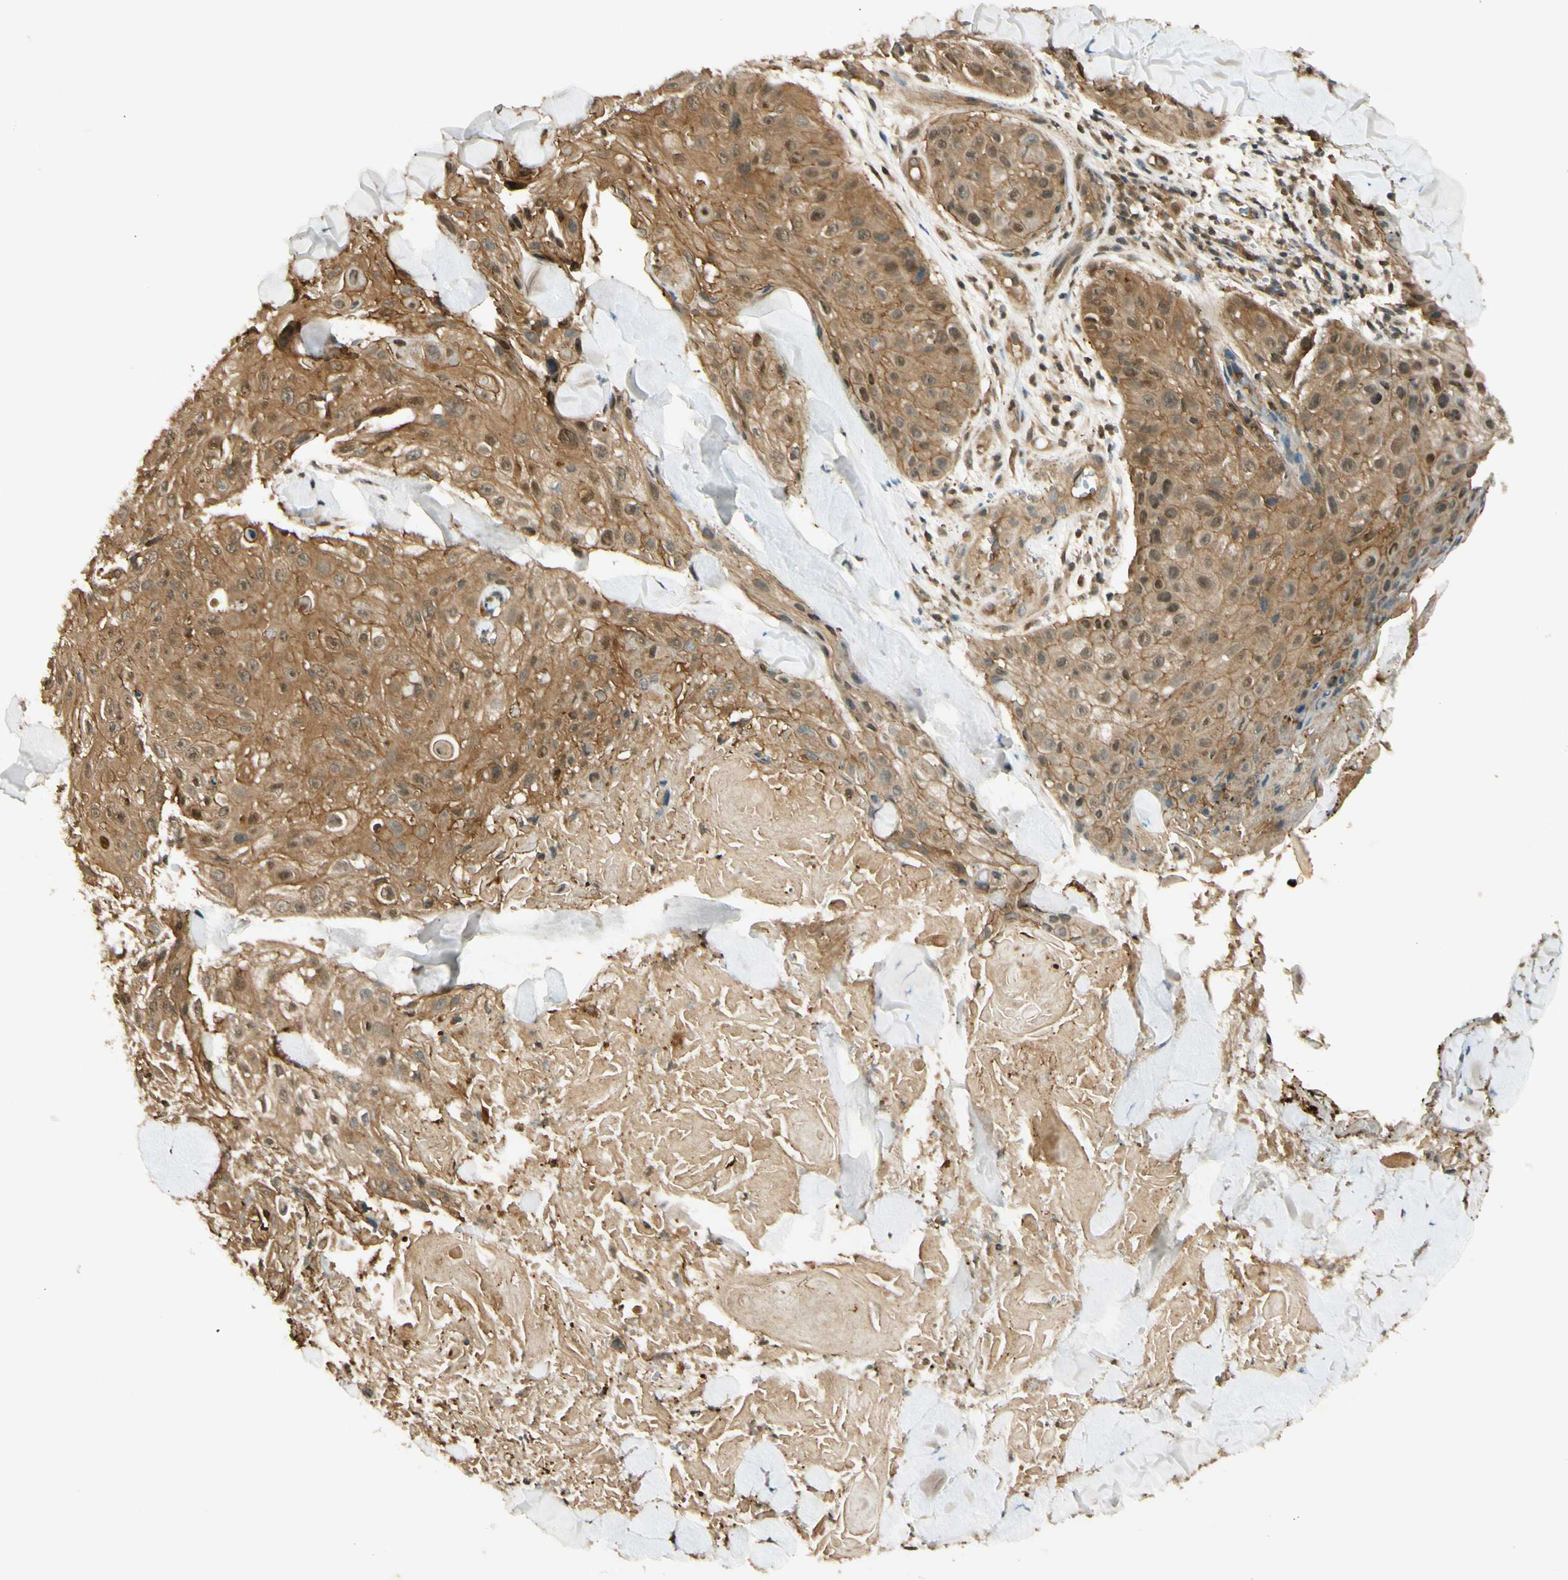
{"staining": {"intensity": "moderate", "quantity": ">75%", "location": "cytoplasmic/membranous,nuclear"}, "tissue": "skin cancer", "cell_type": "Tumor cells", "image_type": "cancer", "snomed": [{"axis": "morphology", "description": "Squamous cell carcinoma, NOS"}, {"axis": "topography", "description": "Skin"}], "caption": "Immunohistochemical staining of human skin cancer (squamous cell carcinoma) shows moderate cytoplasmic/membranous and nuclear protein expression in approximately >75% of tumor cells.", "gene": "EPHA8", "patient": {"sex": "male", "age": 86}}